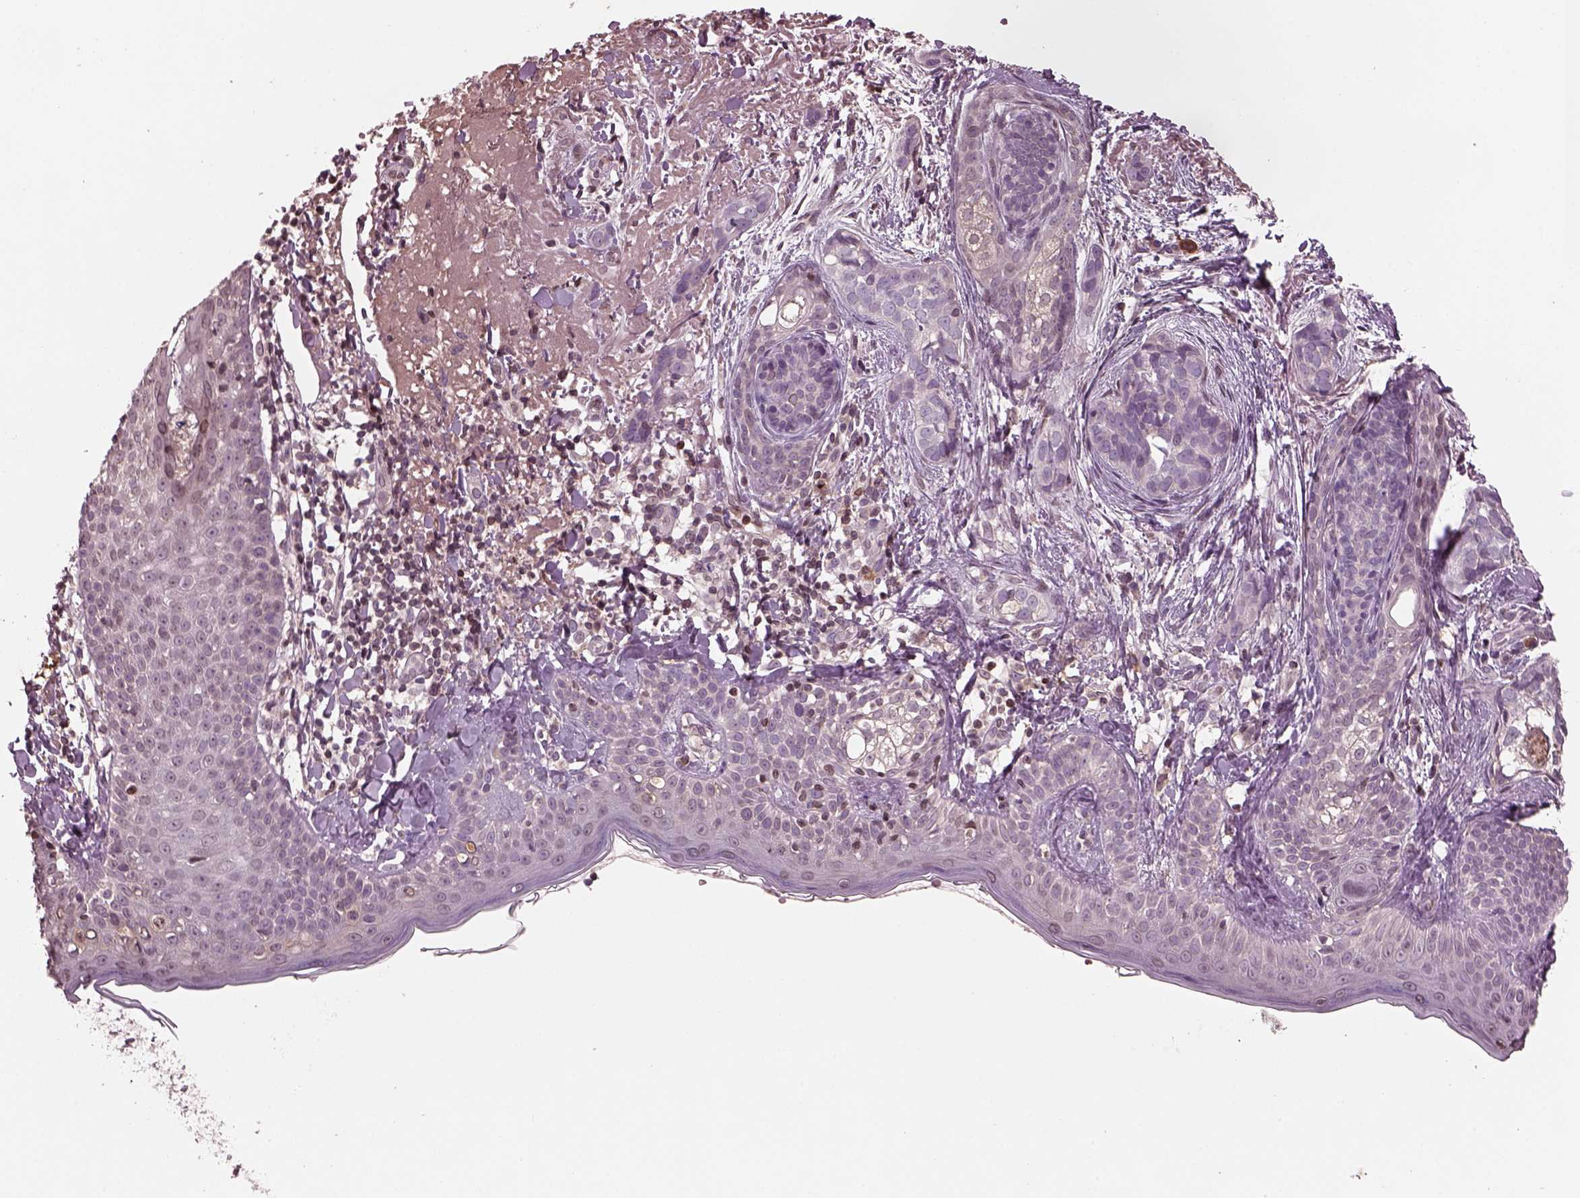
{"staining": {"intensity": "negative", "quantity": "none", "location": "none"}, "tissue": "skin cancer", "cell_type": "Tumor cells", "image_type": "cancer", "snomed": [{"axis": "morphology", "description": "Basal cell carcinoma"}, {"axis": "topography", "description": "Skin"}], "caption": "Immunohistochemistry image of human skin cancer (basal cell carcinoma) stained for a protein (brown), which exhibits no staining in tumor cells.", "gene": "PTX4", "patient": {"sex": "male", "age": 87}}